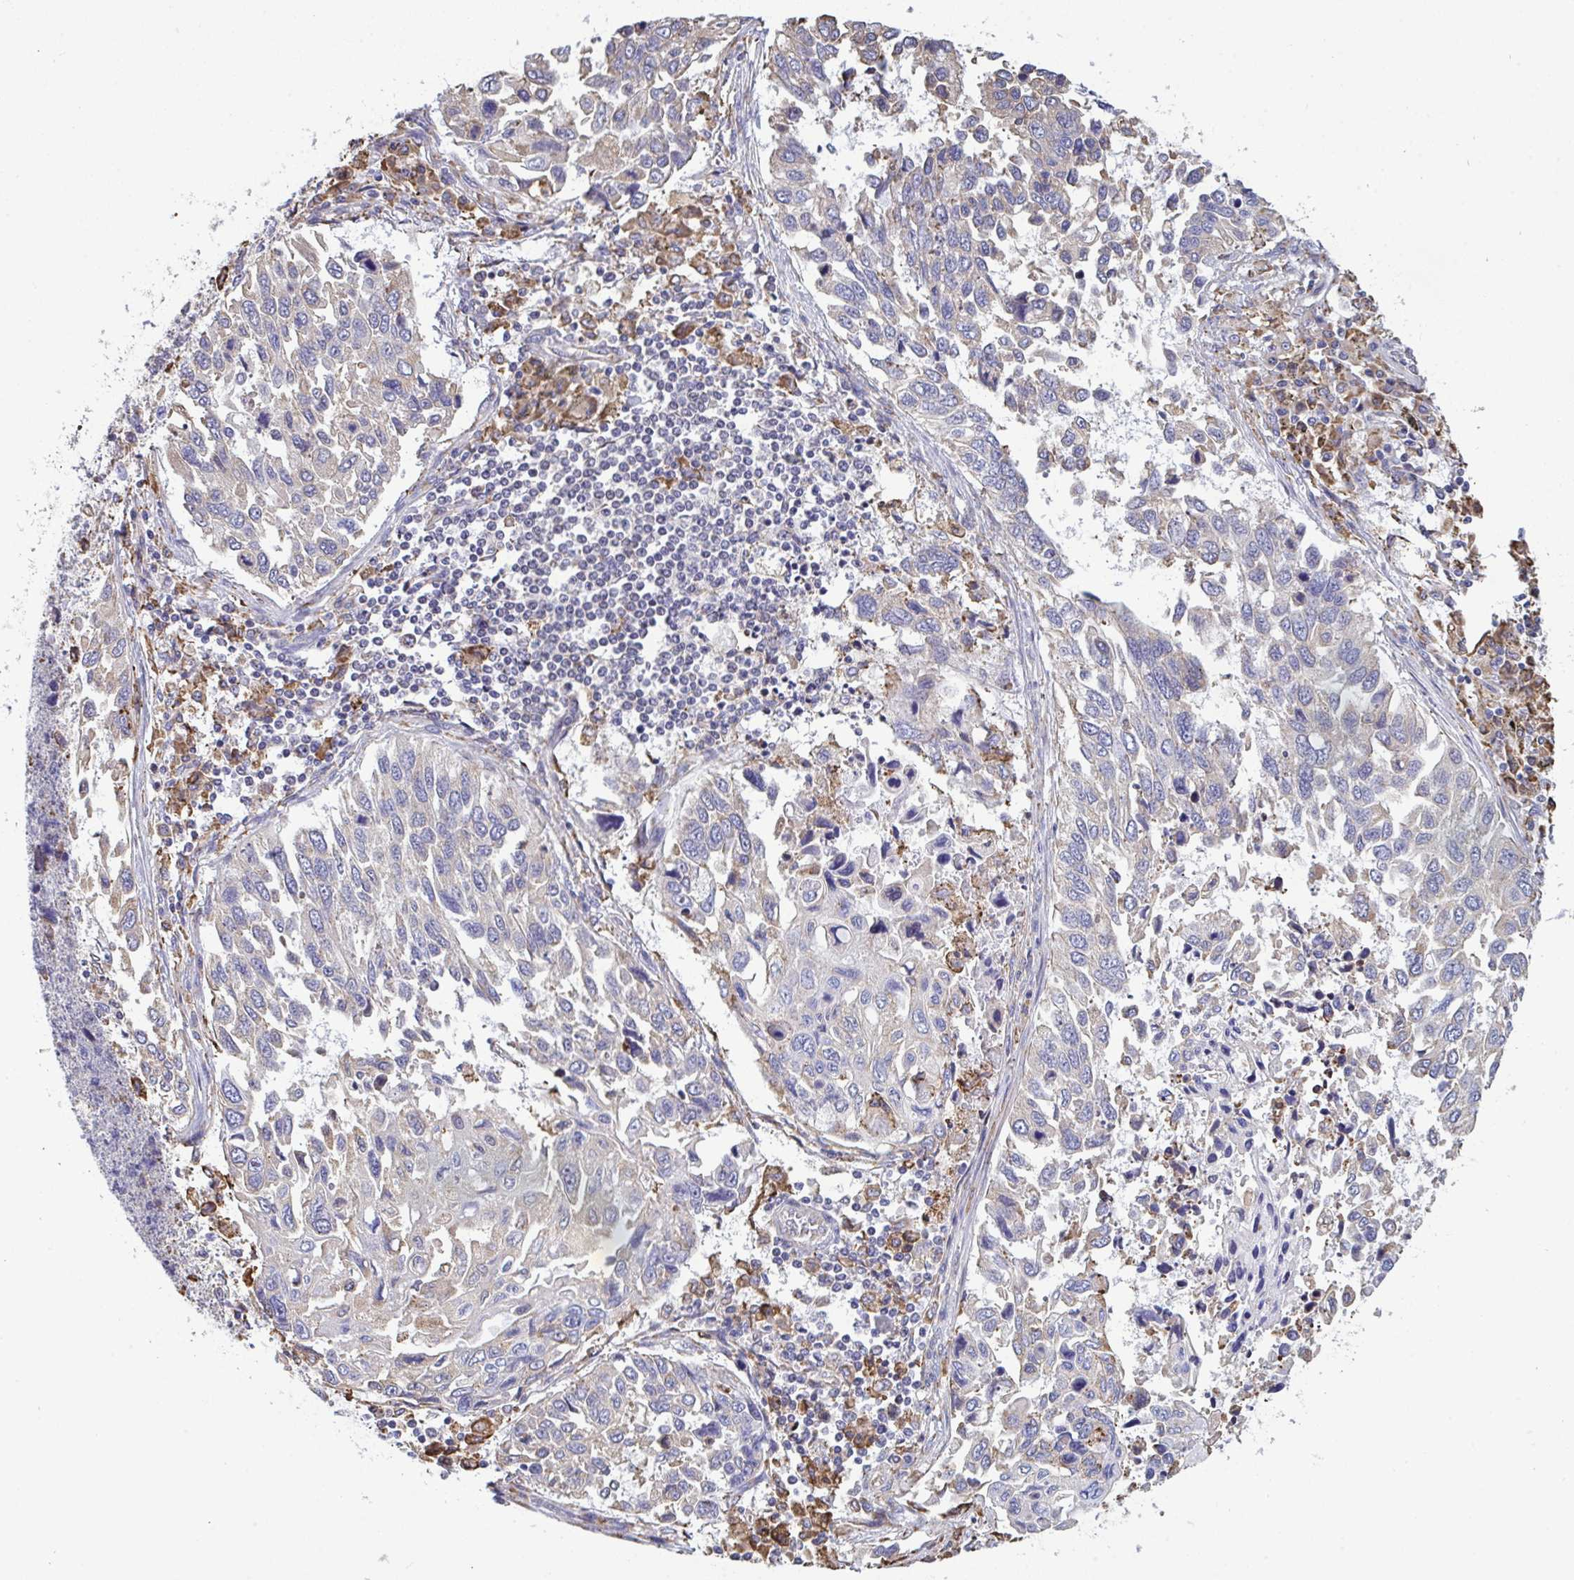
{"staining": {"intensity": "negative", "quantity": "none", "location": "none"}, "tissue": "lung cancer", "cell_type": "Tumor cells", "image_type": "cancer", "snomed": [{"axis": "morphology", "description": "Squamous cell carcinoma, NOS"}, {"axis": "topography", "description": "Lung"}], "caption": "IHC of human squamous cell carcinoma (lung) shows no positivity in tumor cells. (DAB (3,3'-diaminobenzidine) immunohistochemistry (IHC) with hematoxylin counter stain).", "gene": "MYMK", "patient": {"sex": "male", "age": 62}}